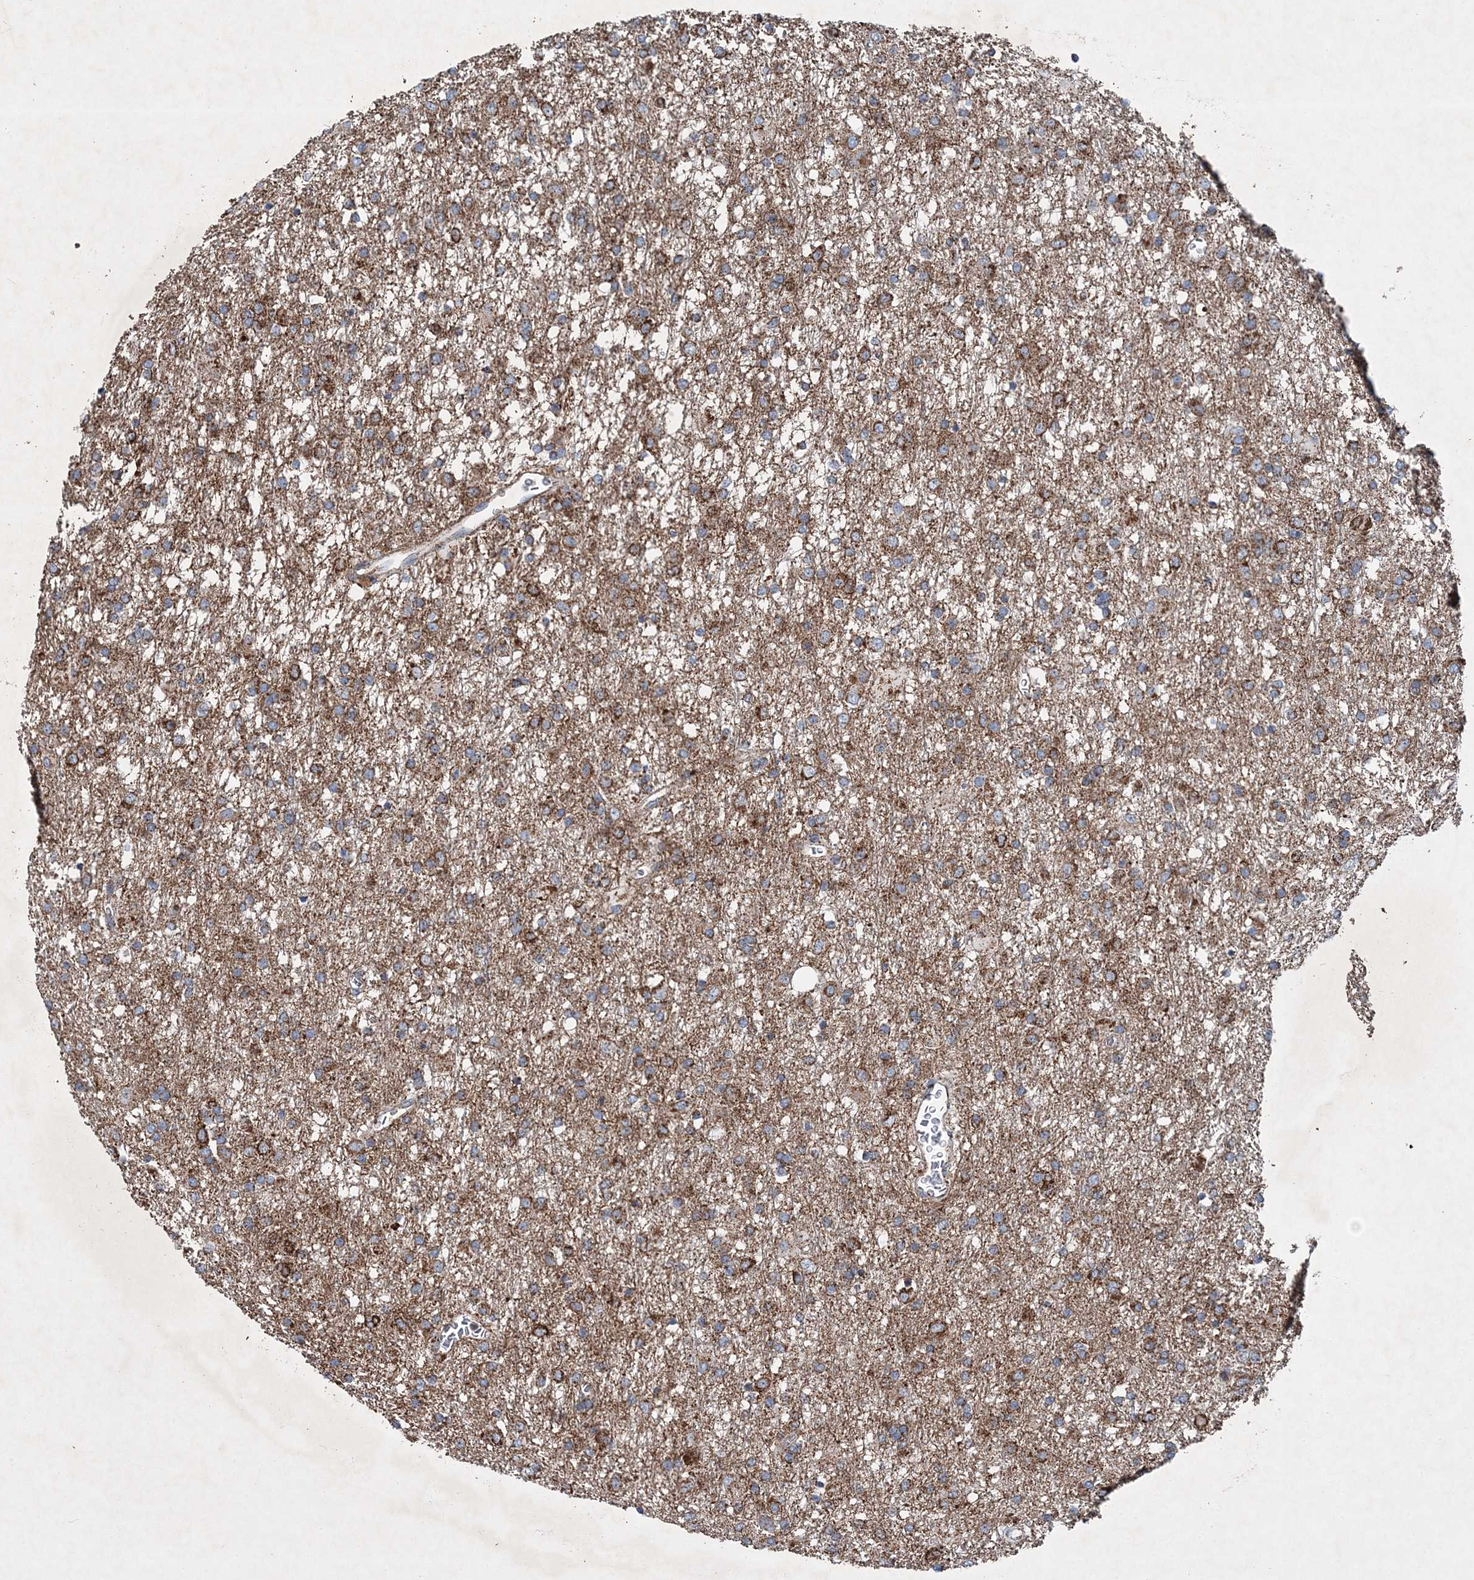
{"staining": {"intensity": "moderate", "quantity": ">75%", "location": "cytoplasmic/membranous"}, "tissue": "glioma", "cell_type": "Tumor cells", "image_type": "cancer", "snomed": [{"axis": "morphology", "description": "Glioma, malignant, Low grade"}, {"axis": "topography", "description": "Brain"}], "caption": "Immunohistochemical staining of human glioma reveals moderate cytoplasmic/membranous protein staining in approximately >75% of tumor cells.", "gene": "SPAG16", "patient": {"sex": "male", "age": 65}}